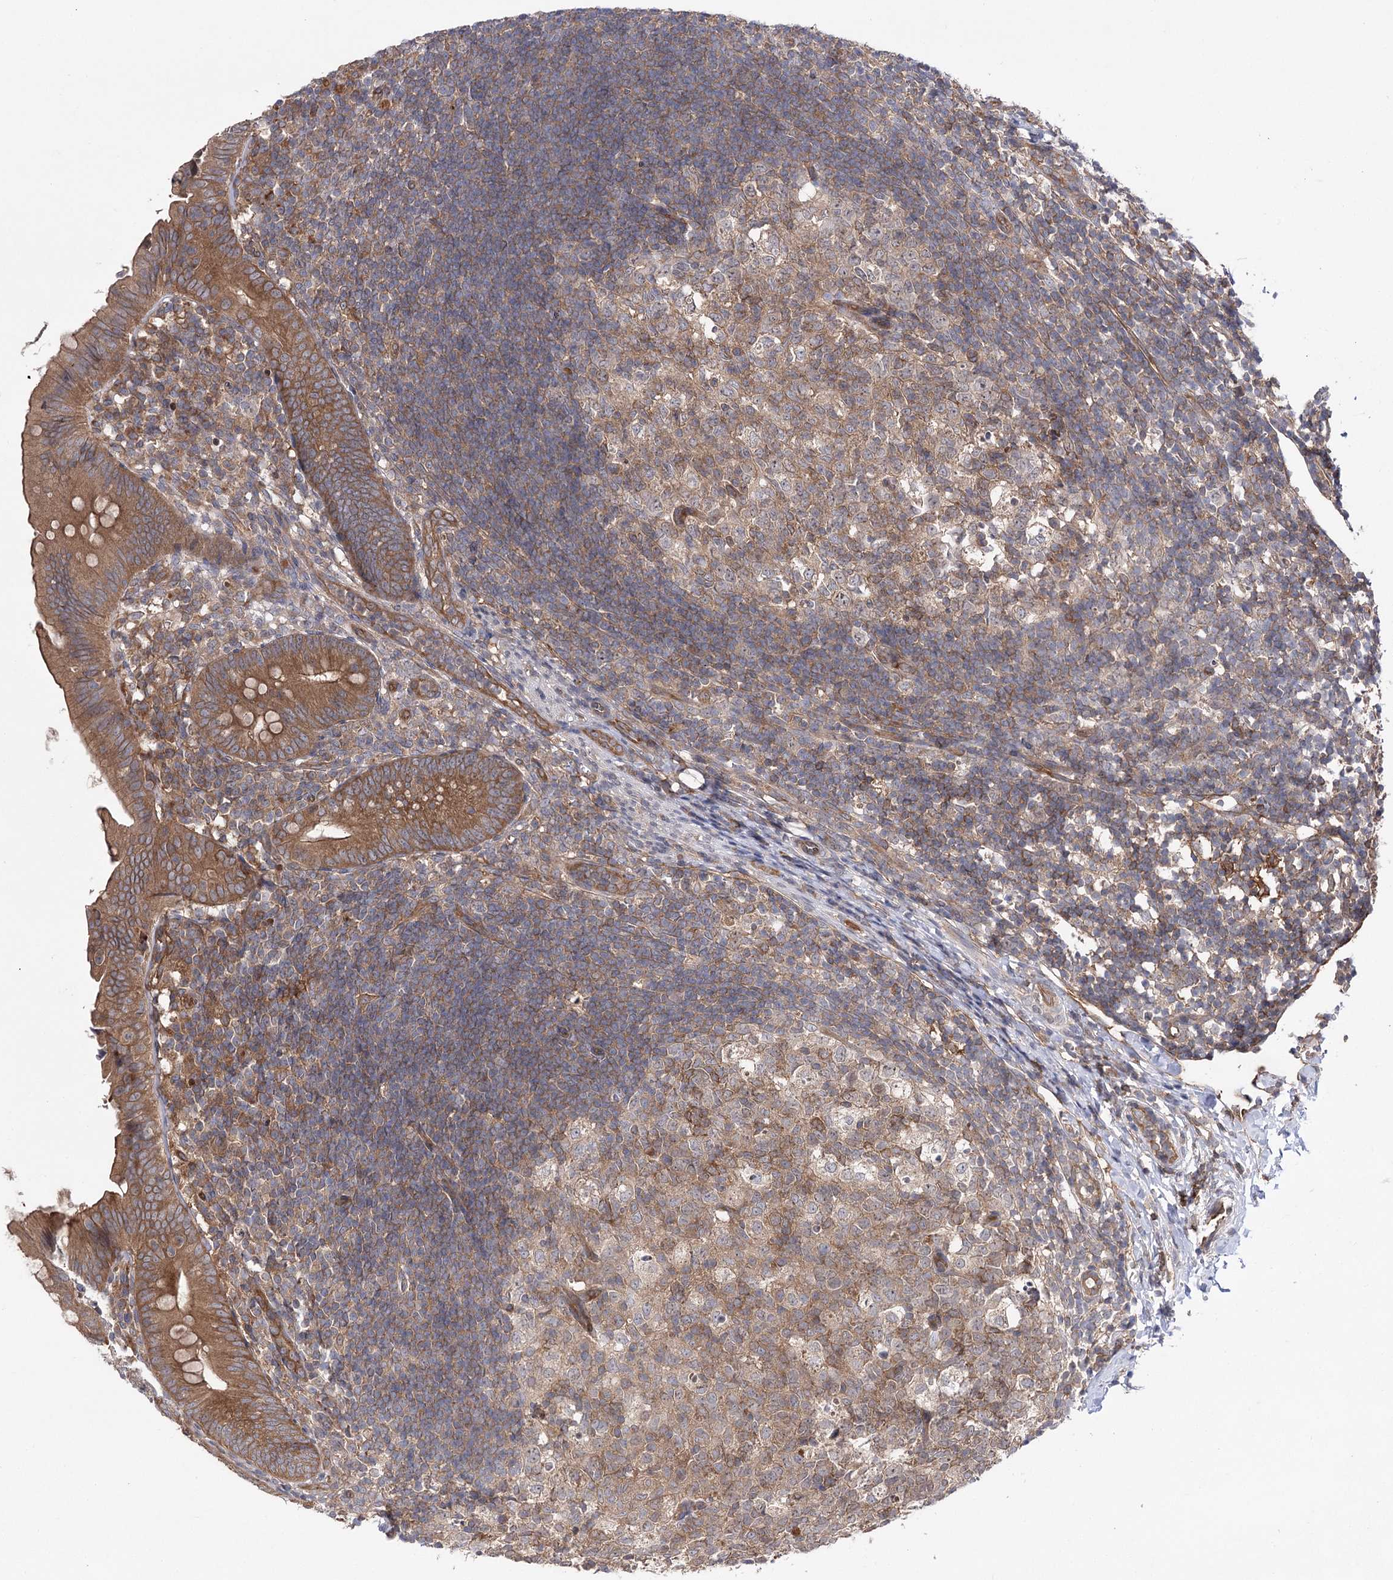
{"staining": {"intensity": "strong", "quantity": ">75%", "location": "cytoplasmic/membranous"}, "tissue": "appendix", "cell_type": "Glandular cells", "image_type": "normal", "snomed": [{"axis": "morphology", "description": "Normal tissue, NOS"}, {"axis": "topography", "description": "Appendix"}], "caption": "About >75% of glandular cells in unremarkable human appendix reveal strong cytoplasmic/membranous protein positivity as visualized by brown immunohistochemical staining.", "gene": "BCR", "patient": {"sex": "male", "age": 1}}